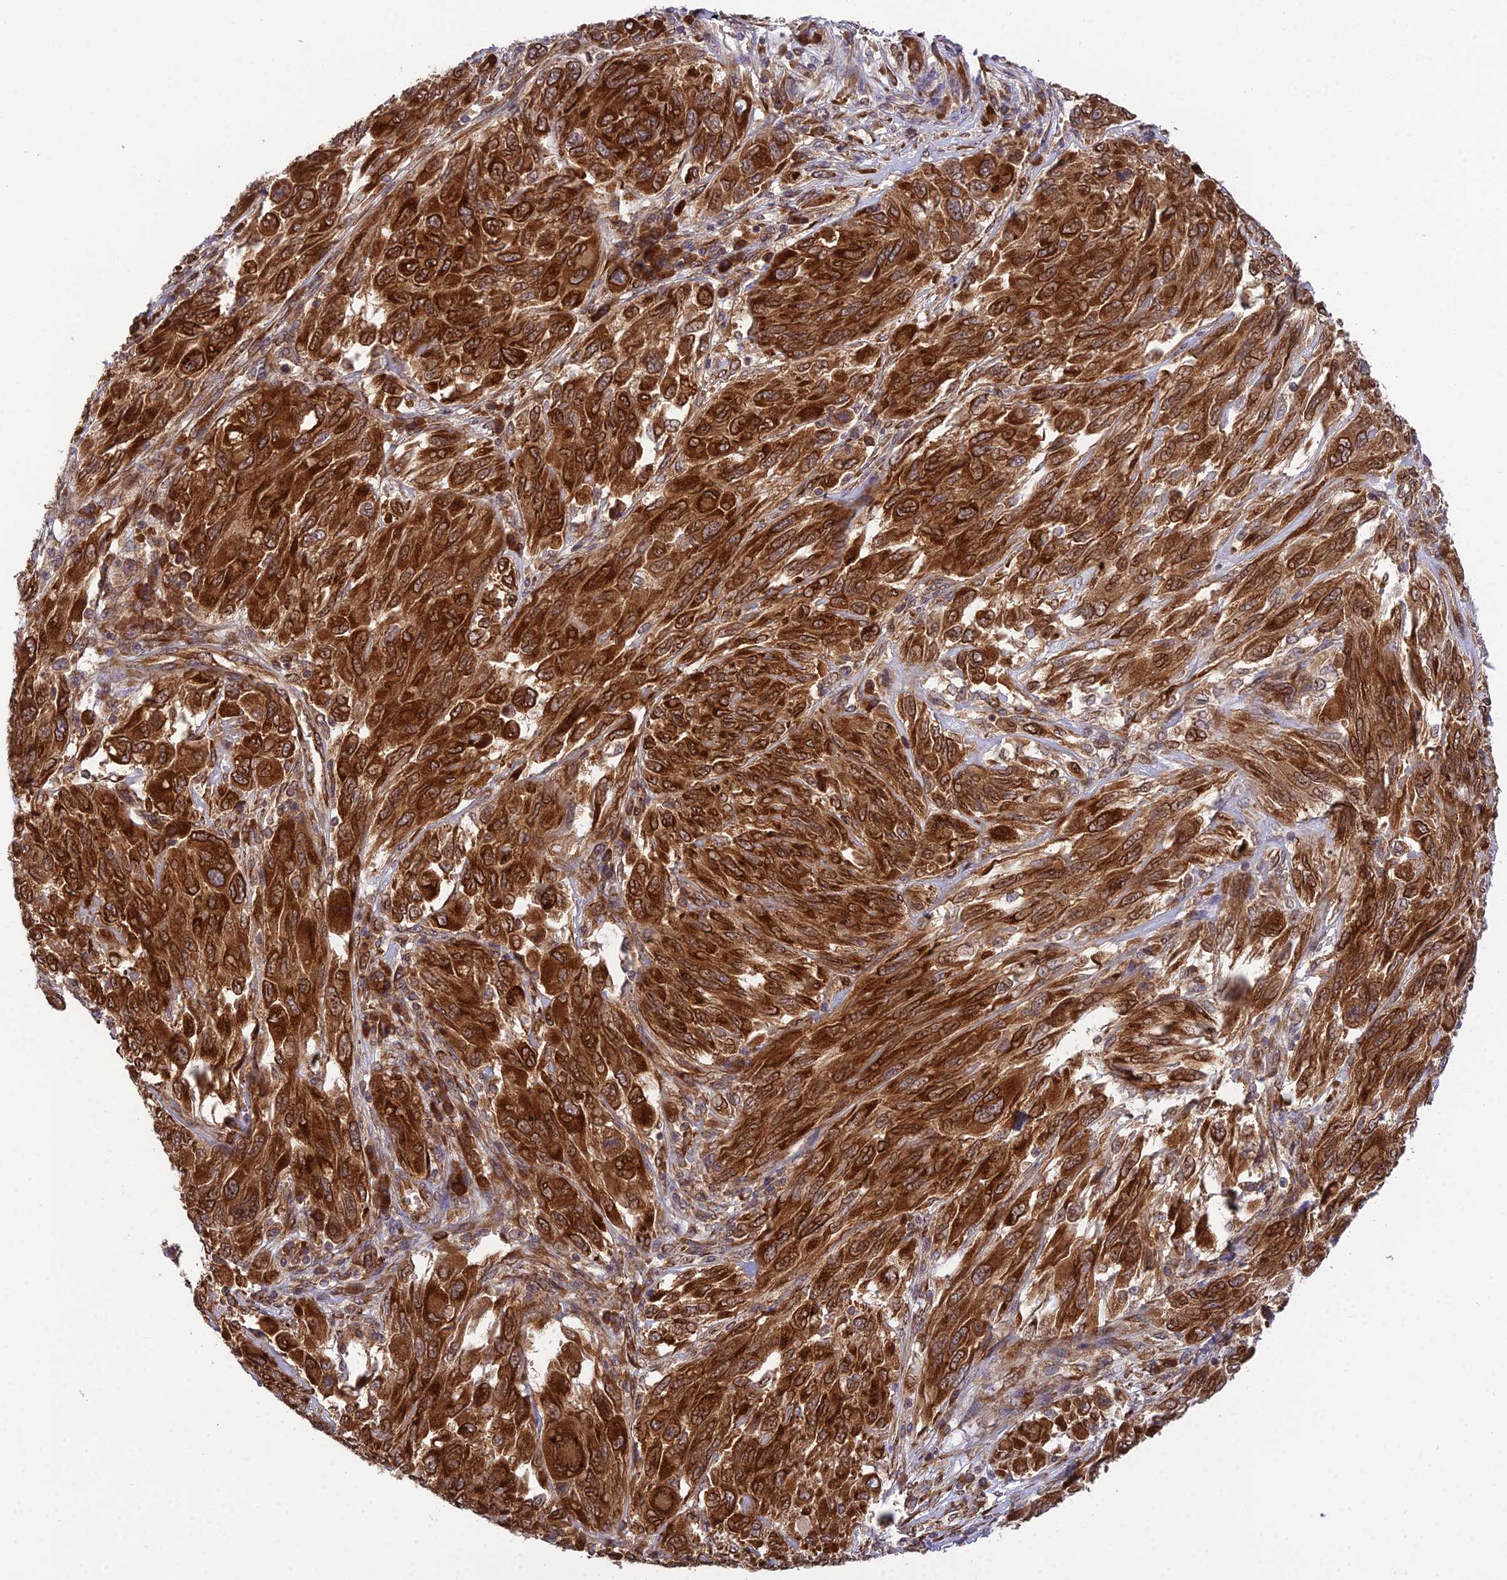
{"staining": {"intensity": "strong", "quantity": ">75%", "location": "cytoplasmic/membranous"}, "tissue": "melanoma", "cell_type": "Tumor cells", "image_type": "cancer", "snomed": [{"axis": "morphology", "description": "Malignant melanoma, NOS"}, {"axis": "topography", "description": "Skin"}], "caption": "DAB immunohistochemical staining of melanoma displays strong cytoplasmic/membranous protein staining in approximately >75% of tumor cells.", "gene": "DHCR7", "patient": {"sex": "female", "age": 91}}